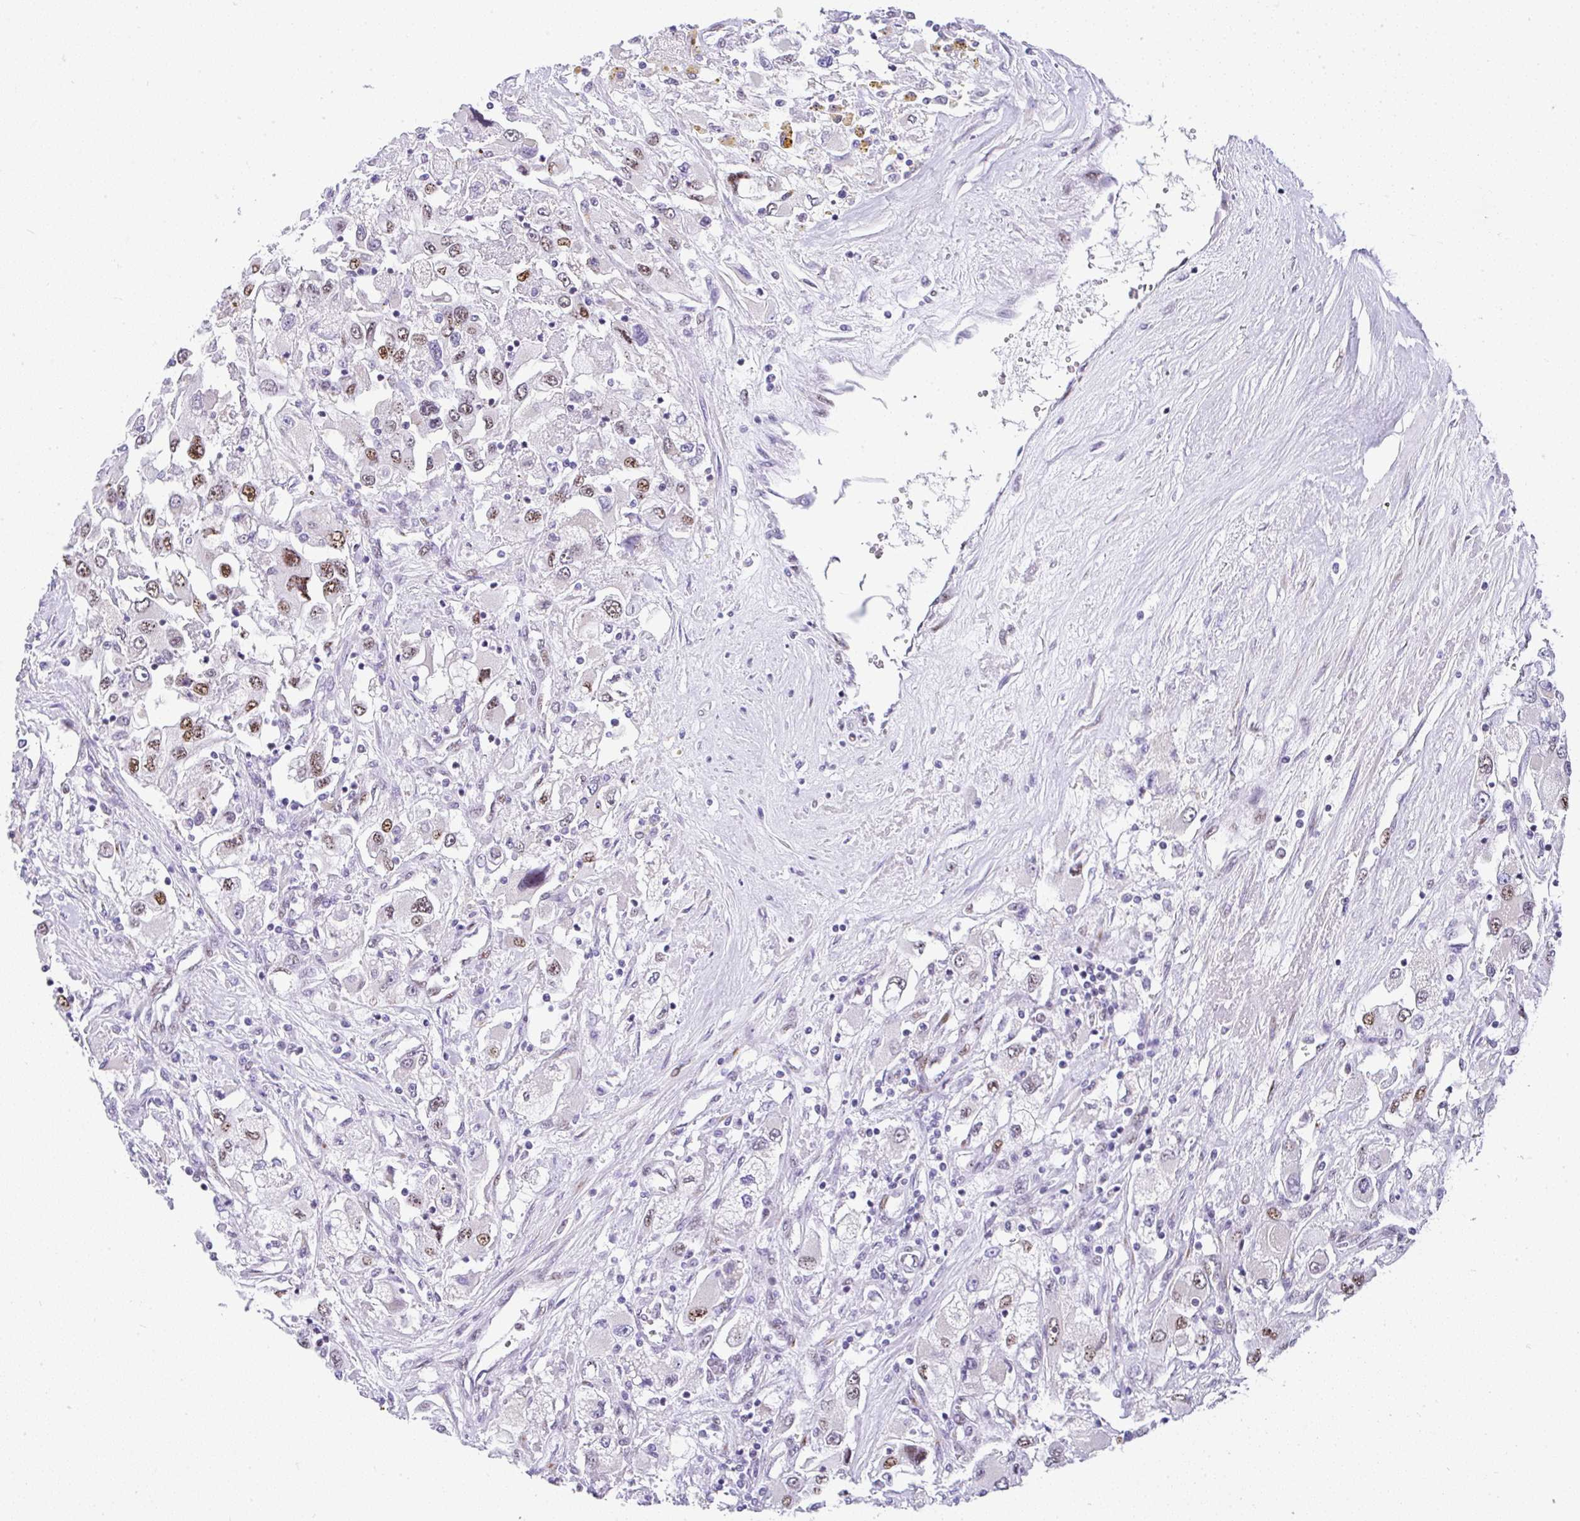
{"staining": {"intensity": "moderate", "quantity": ">75%", "location": "nuclear"}, "tissue": "renal cancer", "cell_type": "Tumor cells", "image_type": "cancer", "snomed": [{"axis": "morphology", "description": "Adenocarcinoma, NOS"}, {"axis": "topography", "description": "Kidney"}], "caption": "Renal adenocarcinoma tissue exhibits moderate nuclear expression in about >75% of tumor cells, visualized by immunohistochemistry. The protein of interest is stained brown, and the nuclei are stained in blue (DAB (3,3'-diaminobenzidine) IHC with brightfield microscopy, high magnification).", "gene": "NR1D2", "patient": {"sex": "female", "age": 52}}